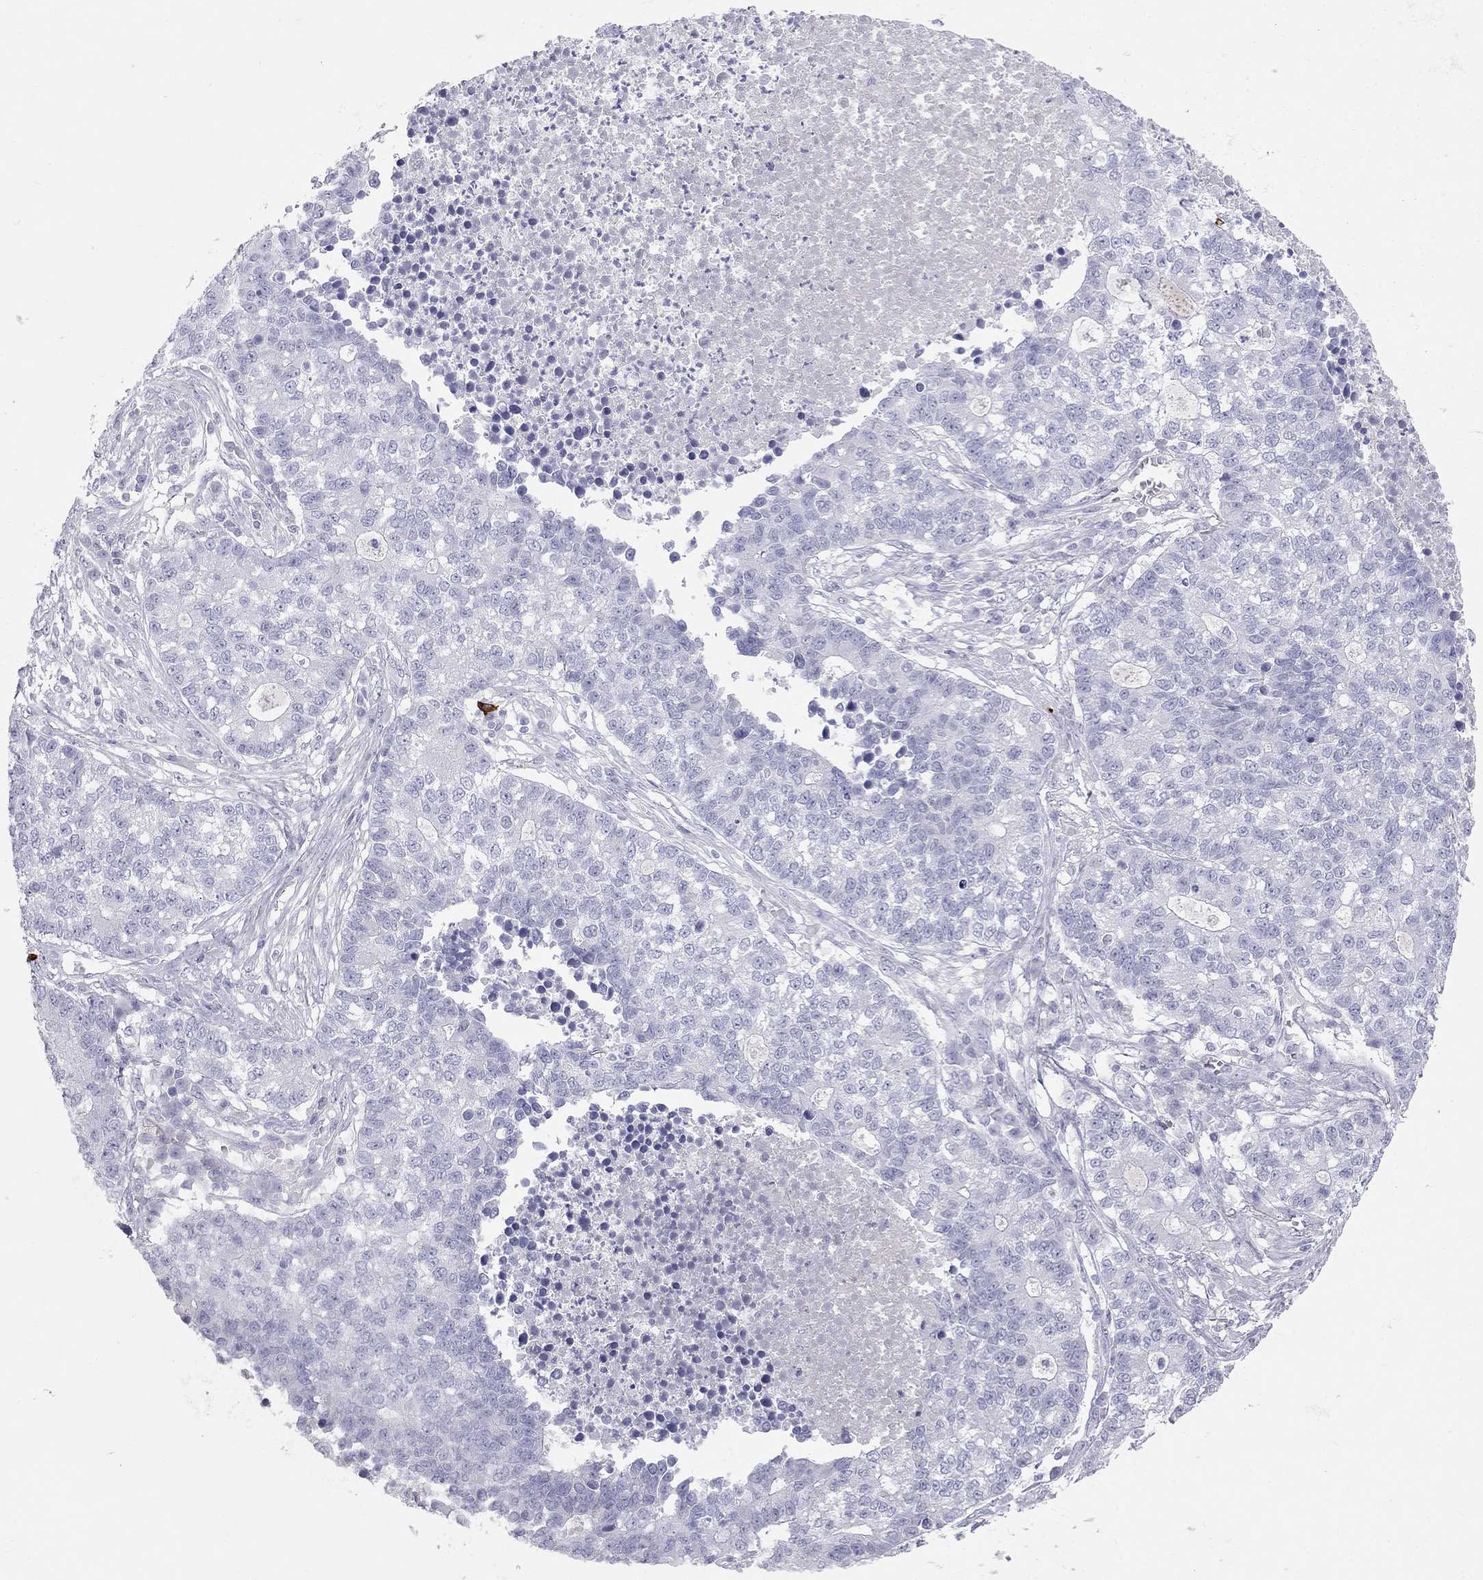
{"staining": {"intensity": "negative", "quantity": "none", "location": "none"}, "tissue": "lung cancer", "cell_type": "Tumor cells", "image_type": "cancer", "snomed": [{"axis": "morphology", "description": "Adenocarcinoma, NOS"}, {"axis": "topography", "description": "Lung"}], "caption": "There is no significant positivity in tumor cells of adenocarcinoma (lung). (Stains: DAB (3,3'-diaminobenzidine) IHC with hematoxylin counter stain, Microscopy: brightfield microscopy at high magnification).", "gene": "KLRG1", "patient": {"sex": "male", "age": 57}}